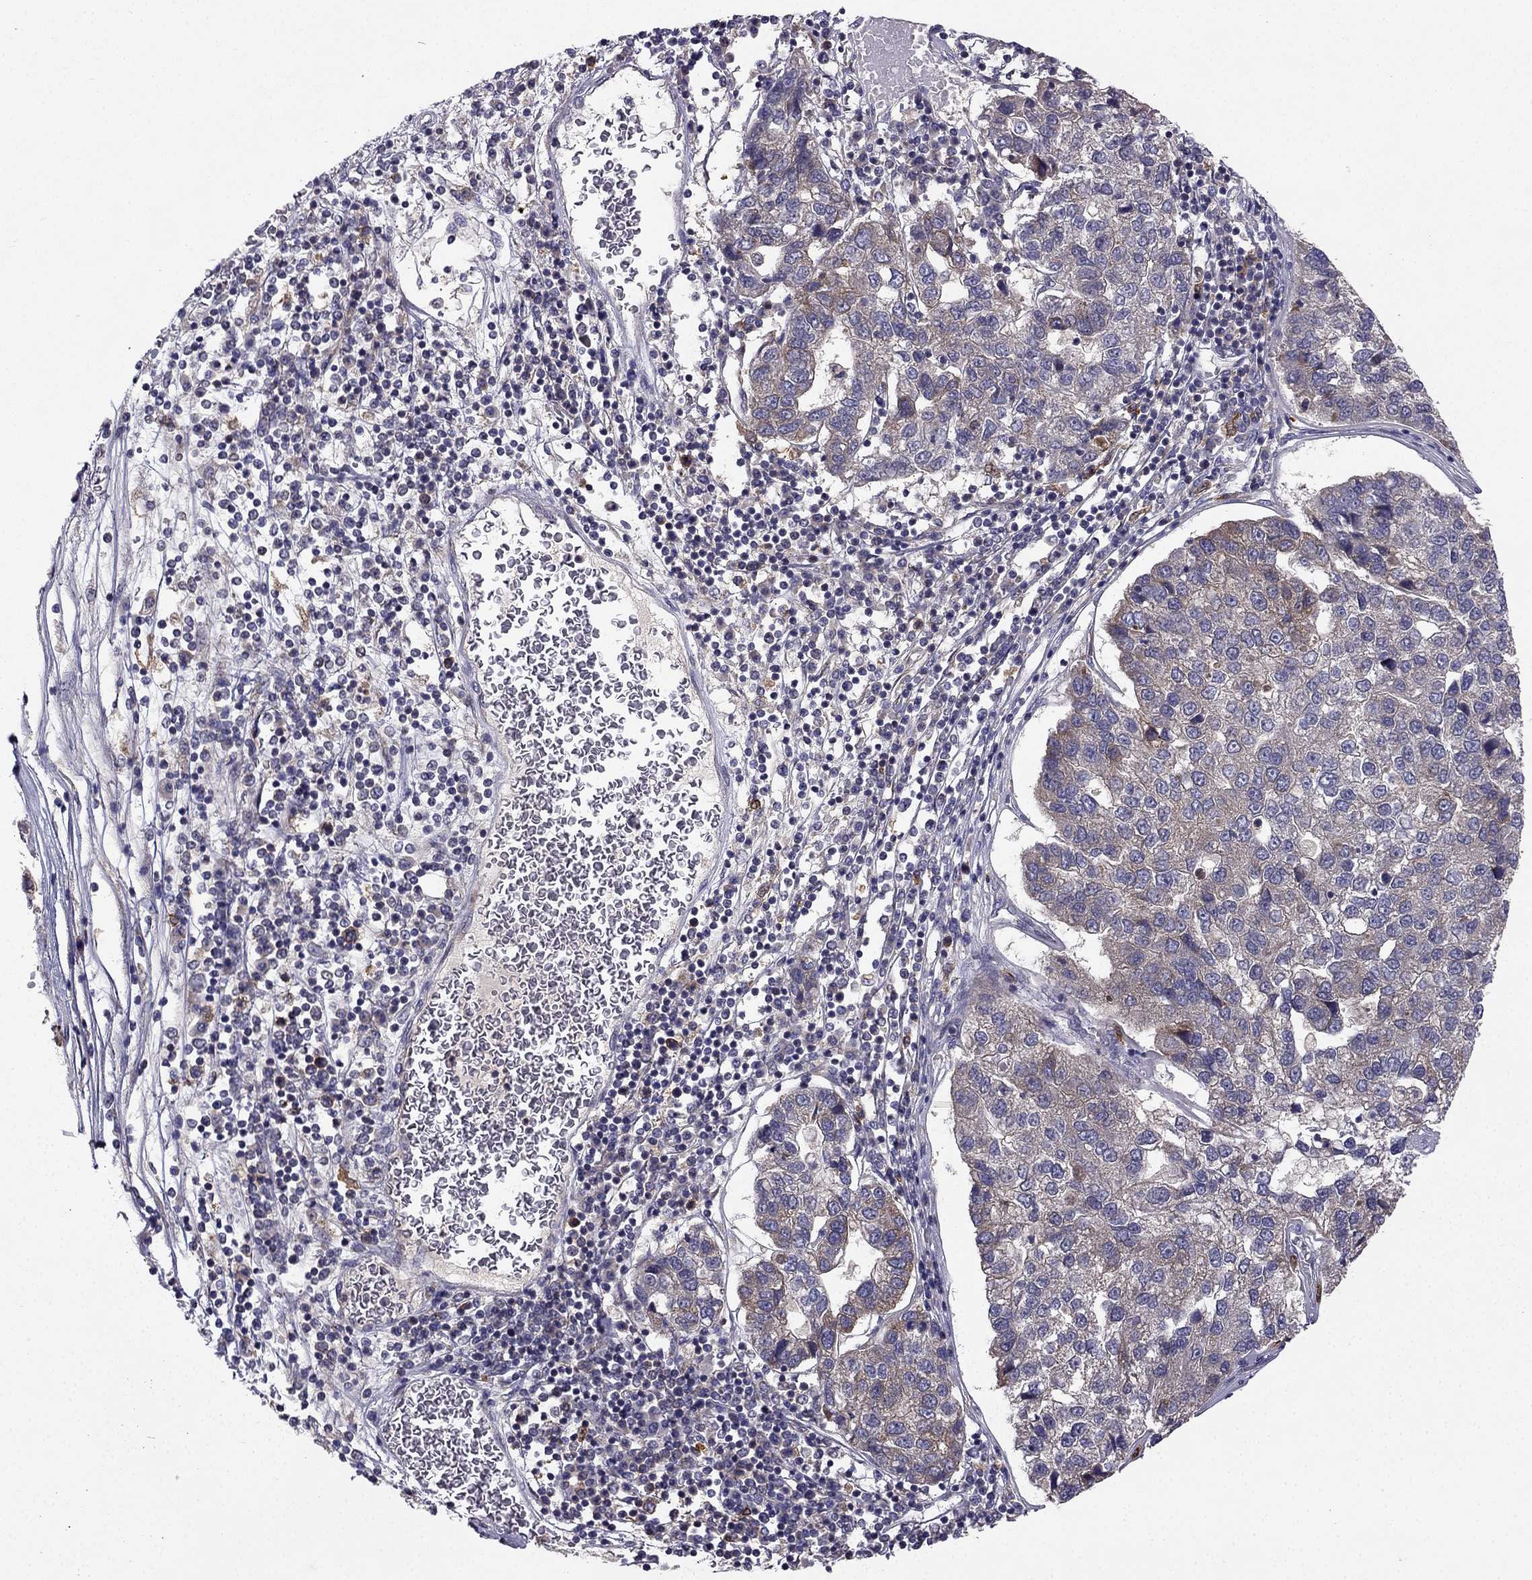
{"staining": {"intensity": "weak", "quantity": "<25%", "location": "cytoplasmic/membranous"}, "tissue": "pancreatic cancer", "cell_type": "Tumor cells", "image_type": "cancer", "snomed": [{"axis": "morphology", "description": "Adenocarcinoma, NOS"}, {"axis": "topography", "description": "Pancreas"}], "caption": "Human pancreatic cancer (adenocarcinoma) stained for a protein using immunohistochemistry (IHC) demonstrates no positivity in tumor cells.", "gene": "STXBP5", "patient": {"sex": "female", "age": 61}}